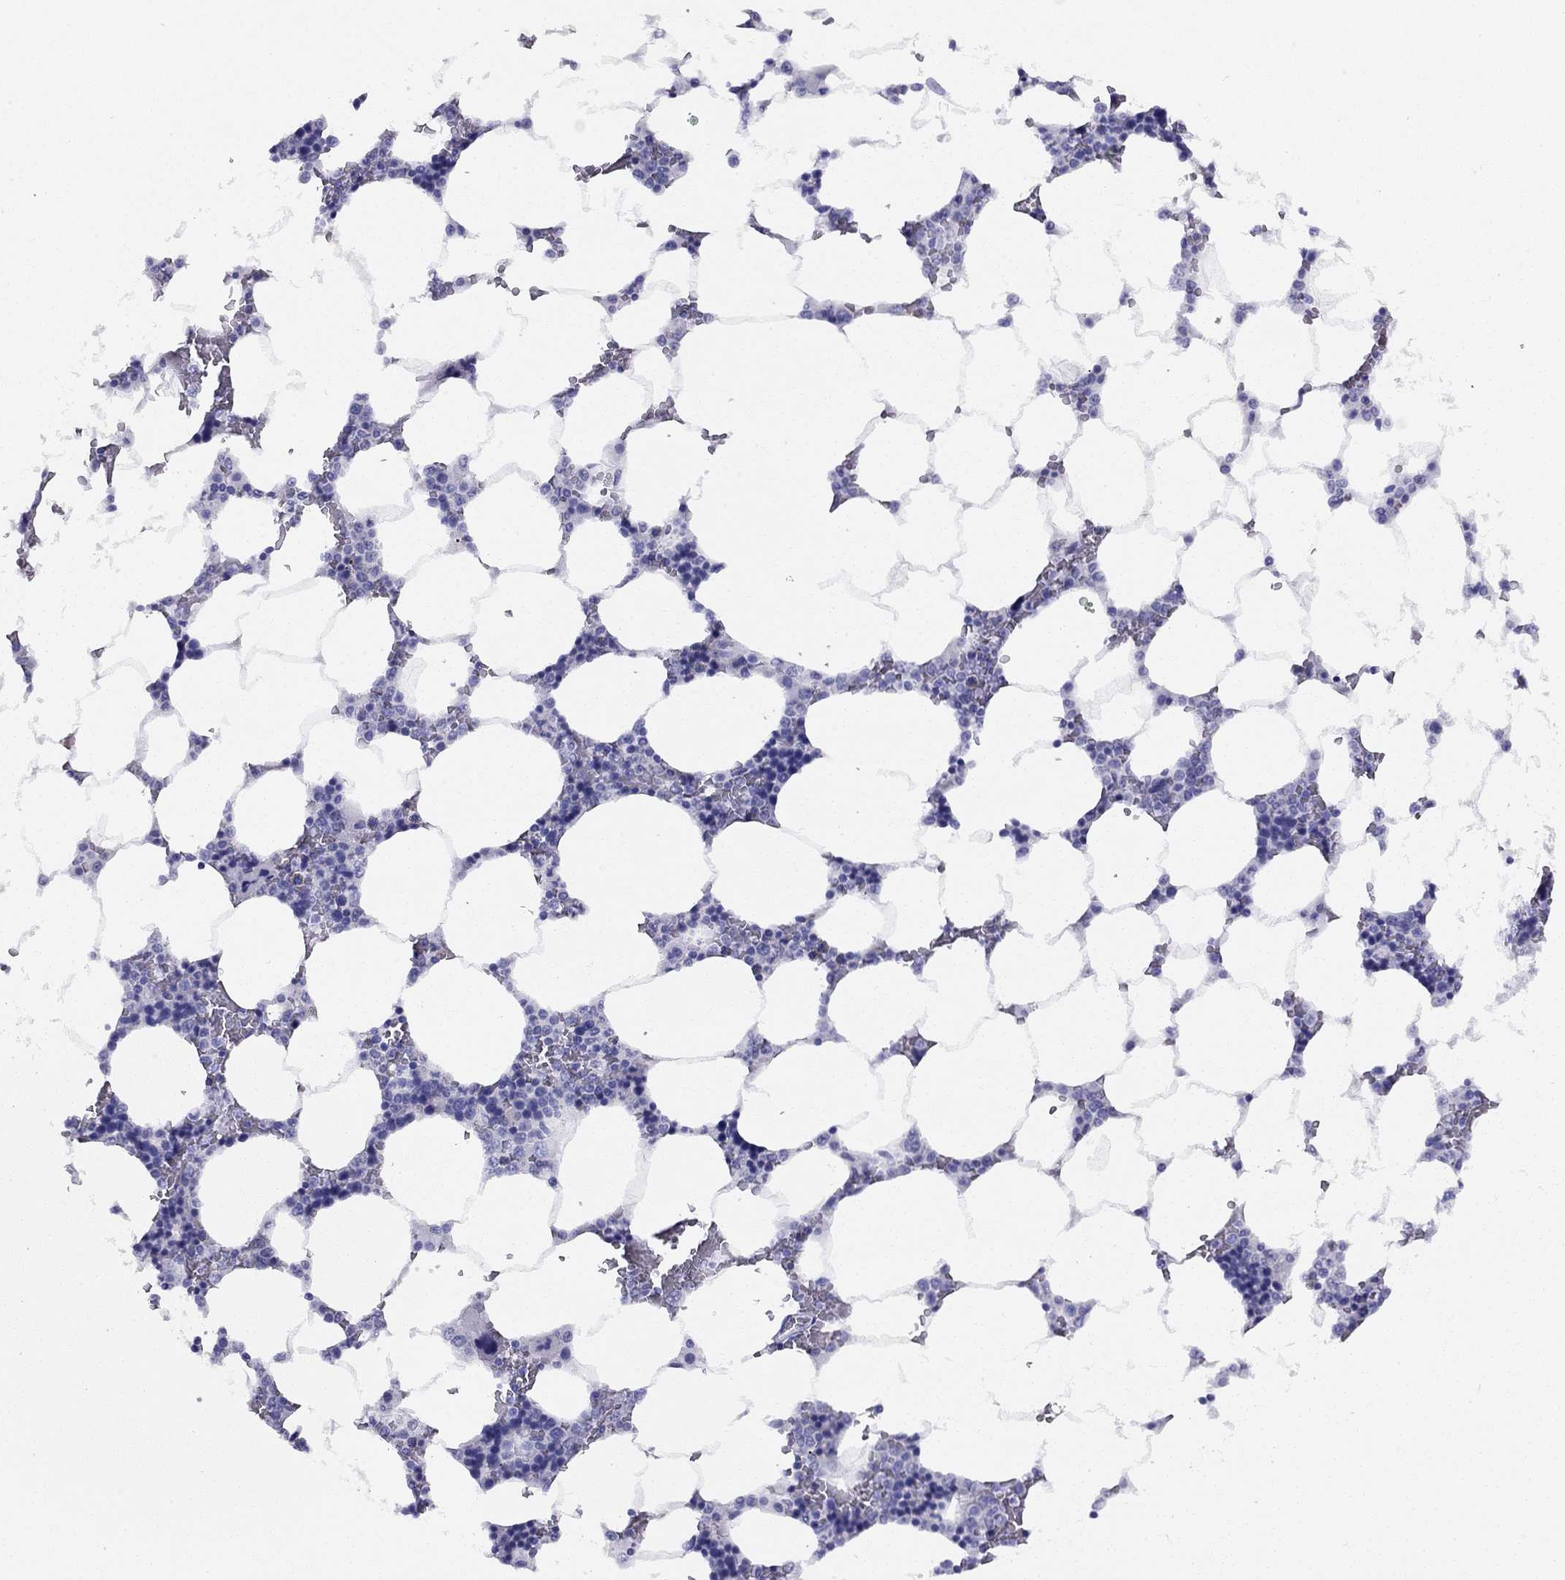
{"staining": {"intensity": "negative", "quantity": "none", "location": "none"}, "tissue": "bone marrow", "cell_type": "Hematopoietic cells", "image_type": "normal", "snomed": [{"axis": "morphology", "description": "Normal tissue, NOS"}, {"axis": "topography", "description": "Bone marrow"}], "caption": "An immunohistochemistry (IHC) image of normal bone marrow is shown. There is no staining in hematopoietic cells of bone marrow.", "gene": "LRIT2", "patient": {"sex": "male", "age": 63}}